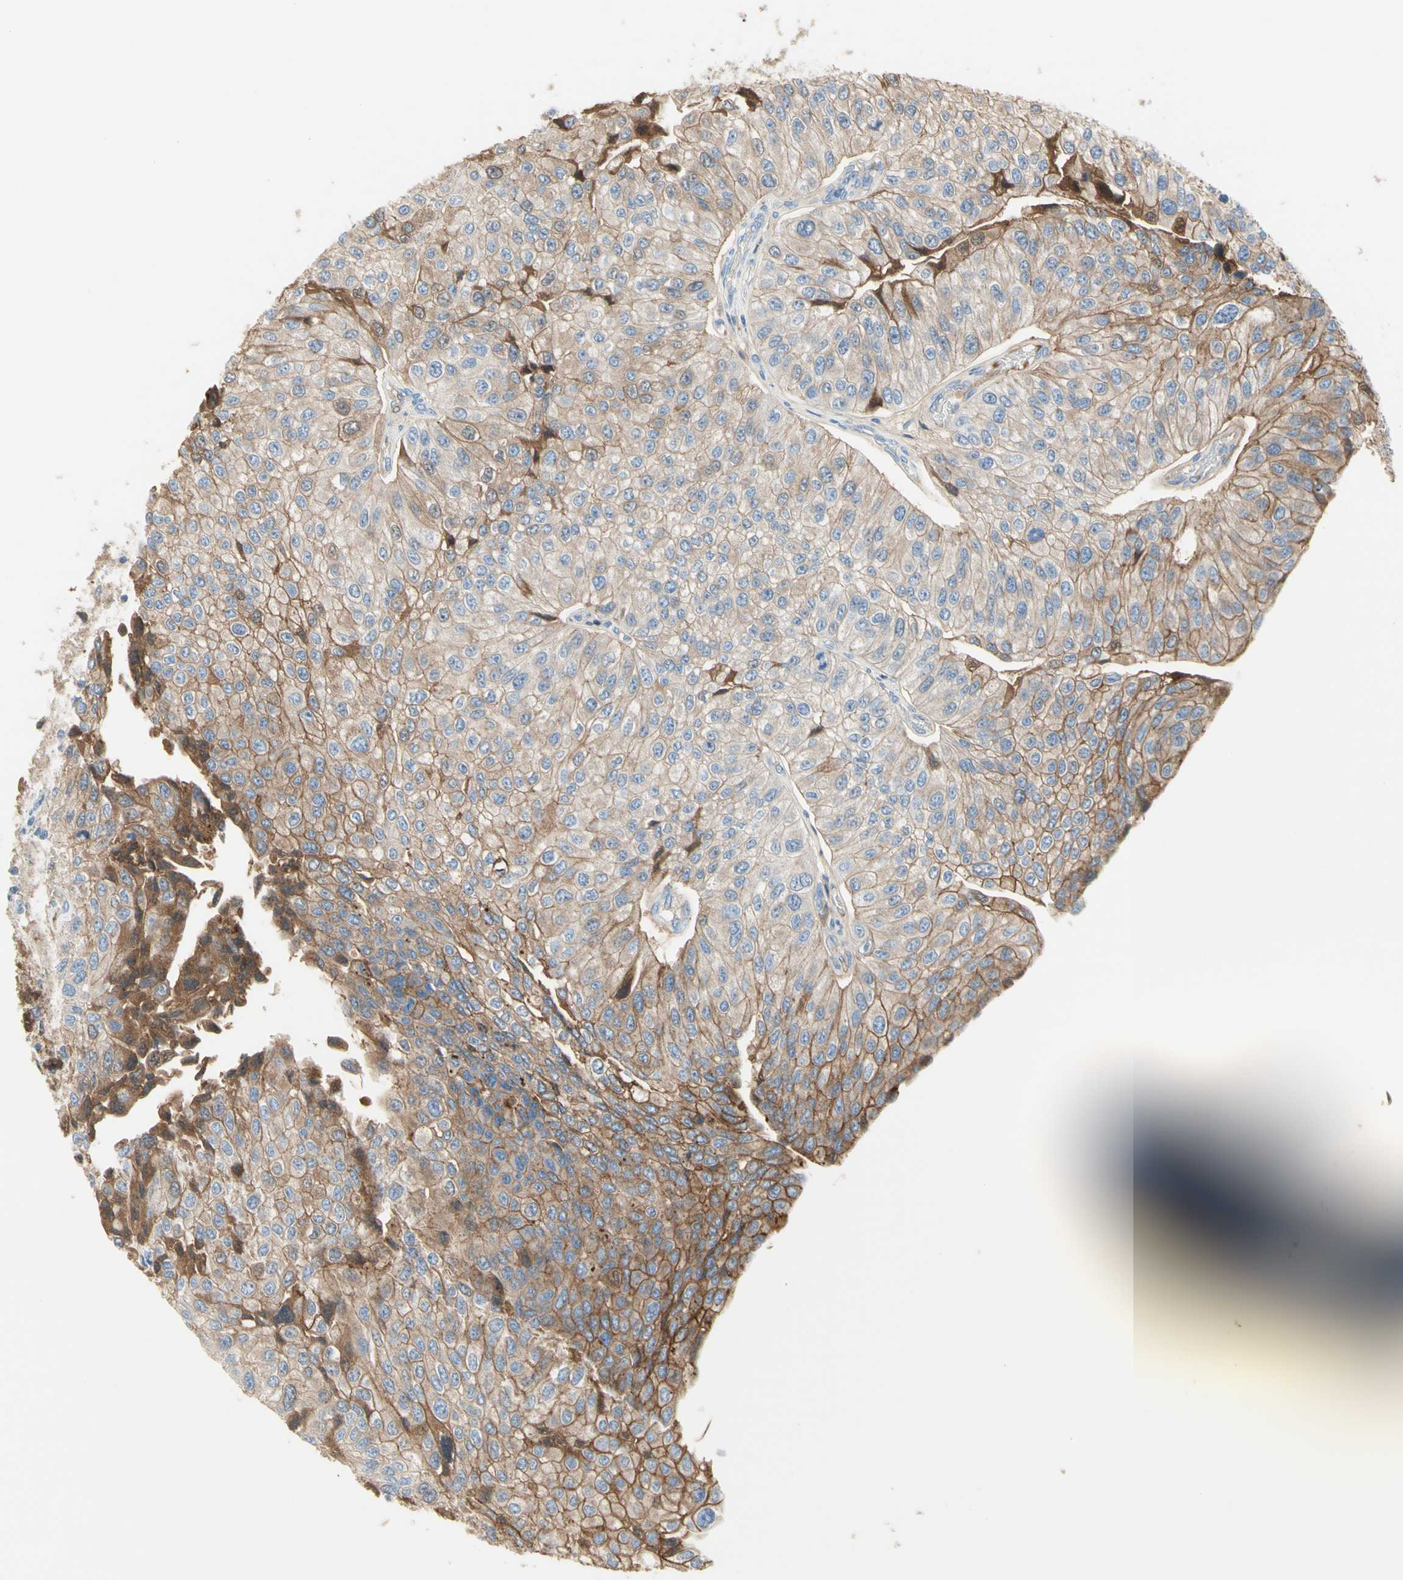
{"staining": {"intensity": "moderate", "quantity": ">75%", "location": "cytoplasmic/membranous"}, "tissue": "urothelial cancer", "cell_type": "Tumor cells", "image_type": "cancer", "snomed": [{"axis": "morphology", "description": "Urothelial carcinoma, High grade"}, {"axis": "topography", "description": "Kidney"}, {"axis": "topography", "description": "Urinary bladder"}], "caption": "A high-resolution photomicrograph shows immunohistochemistry staining of urothelial cancer, which reveals moderate cytoplasmic/membranous expression in approximately >75% of tumor cells.", "gene": "NECTIN4", "patient": {"sex": "male", "age": 77}}